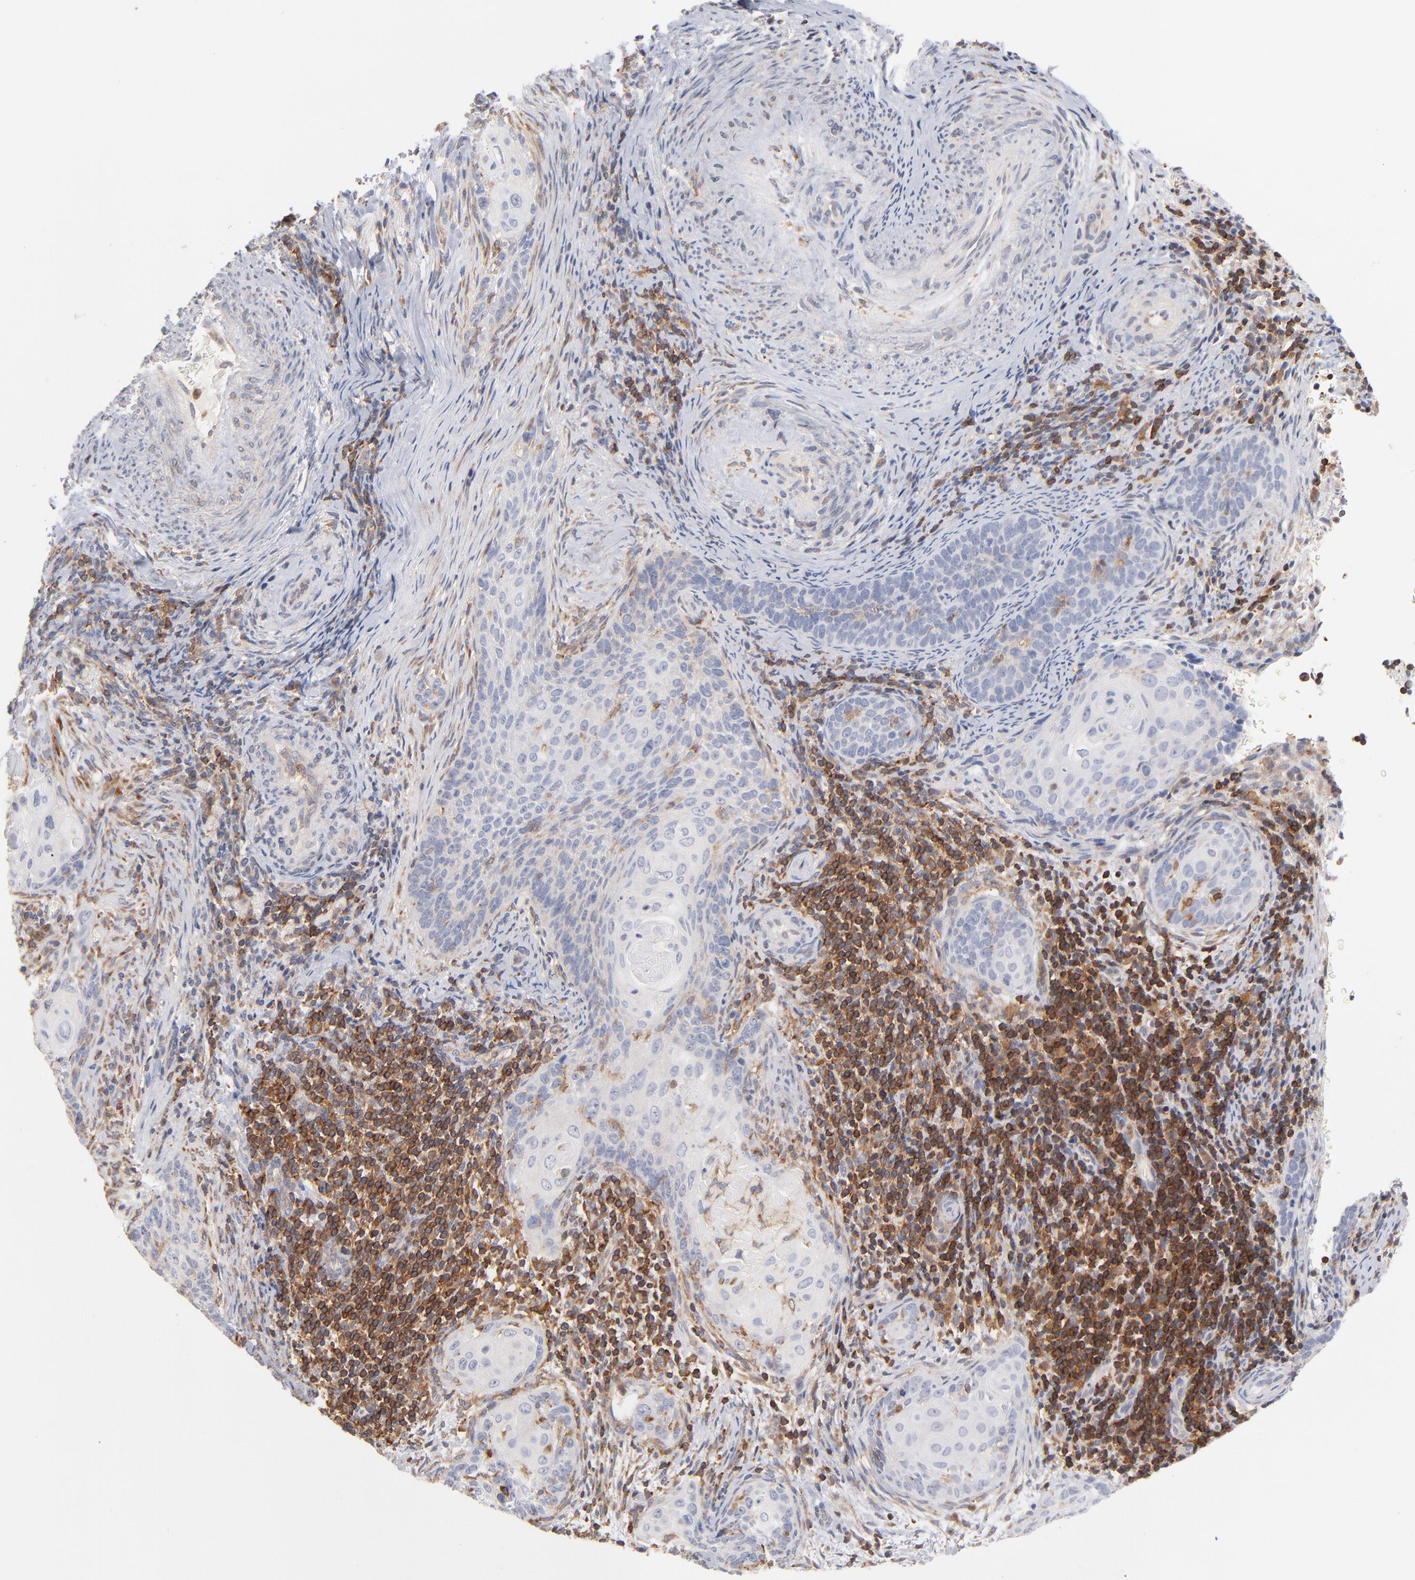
{"staining": {"intensity": "negative", "quantity": "none", "location": "none"}, "tissue": "cervical cancer", "cell_type": "Tumor cells", "image_type": "cancer", "snomed": [{"axis": "morphology", "description": "Squamous cell carcinoma, NOS"}, {"axis": "topography", "description": "Cervix"}], "caption": "Histopathology image shows no significant protein positivity in tumor cells of cervical cancer (squamous cell carcinoma). (Brightfield microscopy of DAB (3,3'-diaminobenzidine) IHC at high magnification).", "gene": "WIPF1", "patient": {"sex": "female", "age": 33}}